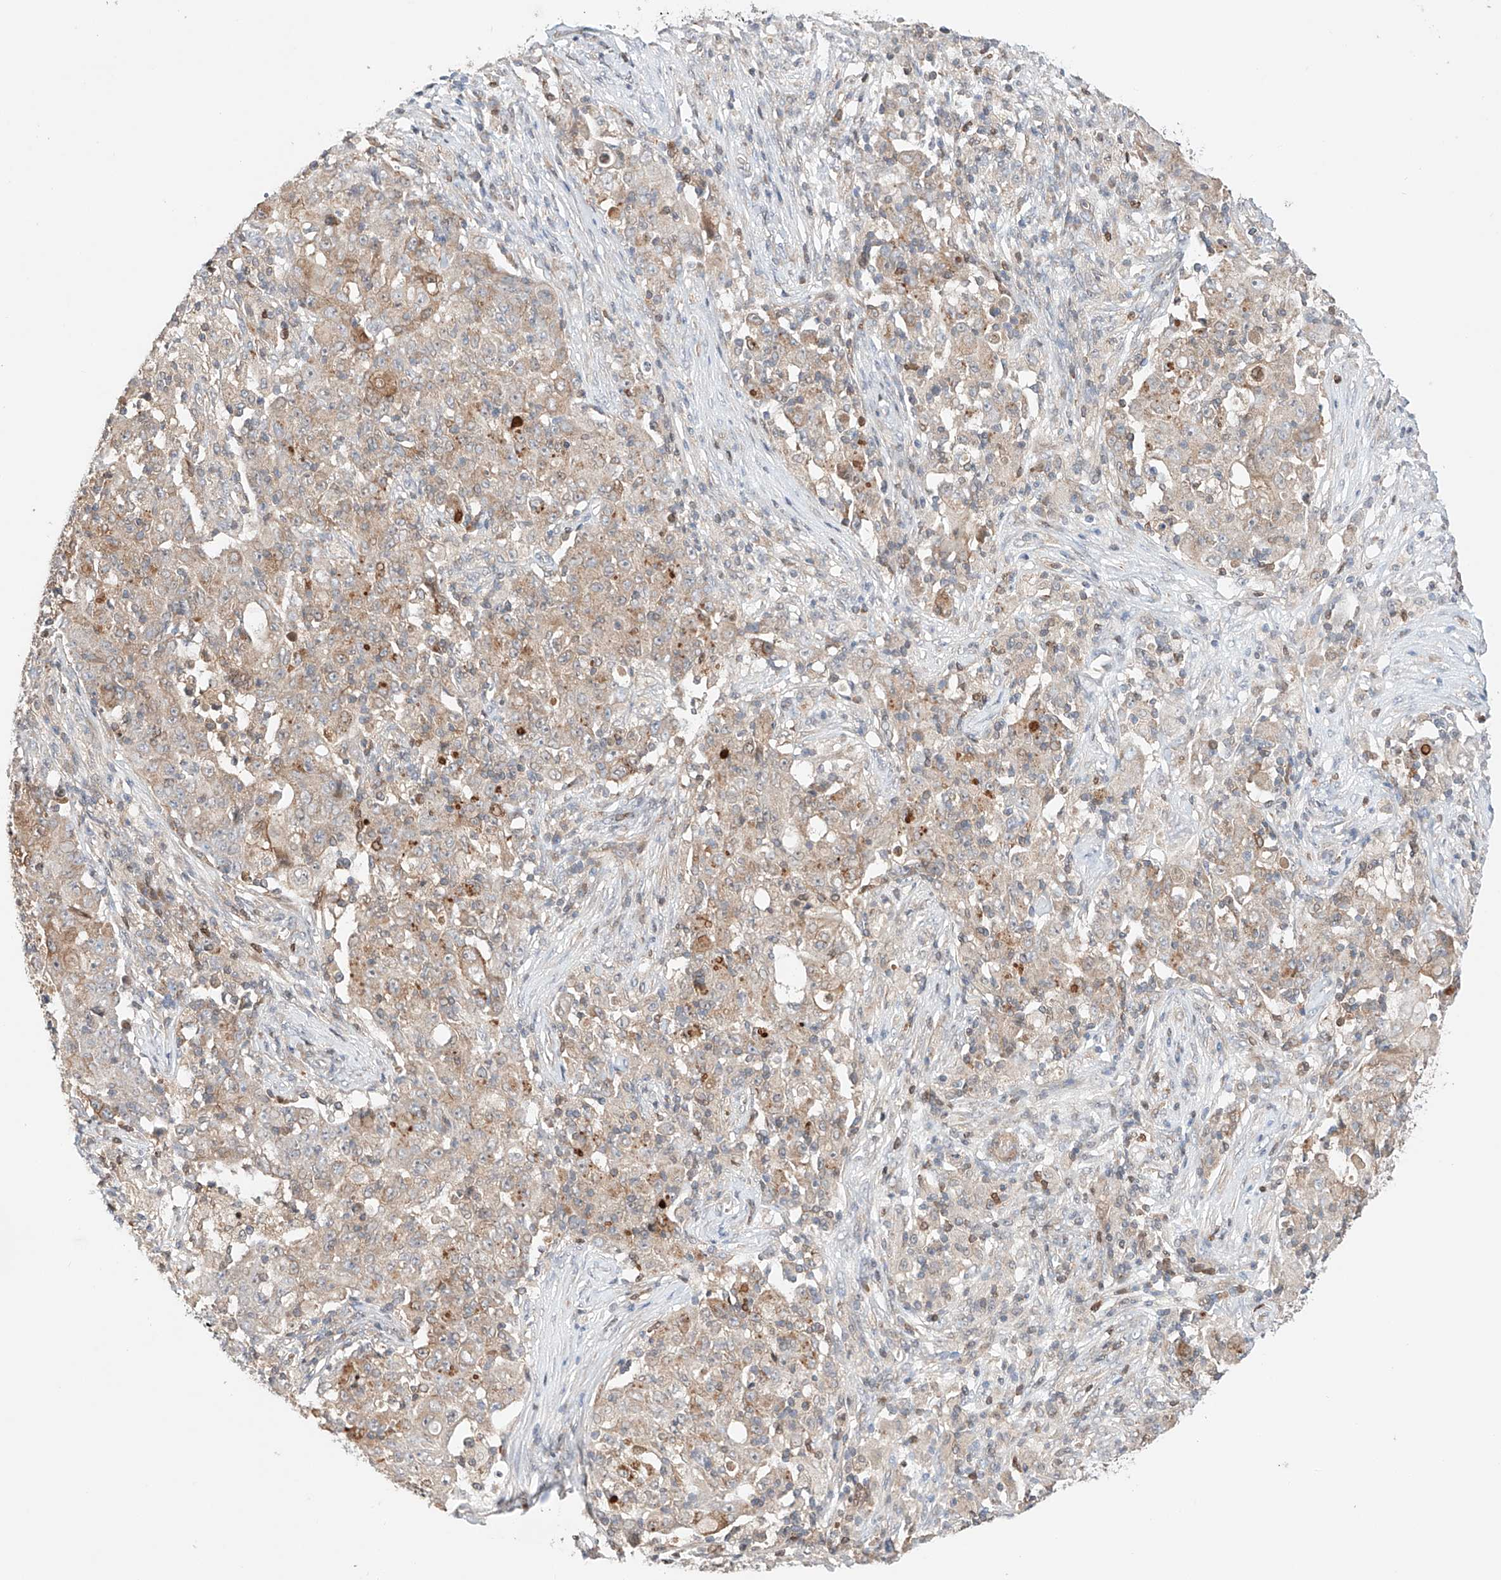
{"staining": {"intensity": "weak", "quantity": "<25%", "location": "cytoplasmic/membranous"}, "tissue": "ovarian cancer", "cell_type": "Tumor cells", "image_type": "cancer", "snomed": [{"axis": "morphology", "description": "Carcinoma, endometroid"}, {"axis": "topography", "description": "Ovary"}], "caption": "DAB (3,3'-diaminobenzidine) immunohistochemical staining of ovarian cancer displays no significant staining in tumor cells.", "gene": "IGSF22", "patient": {"sex": "female", "age": 42}}